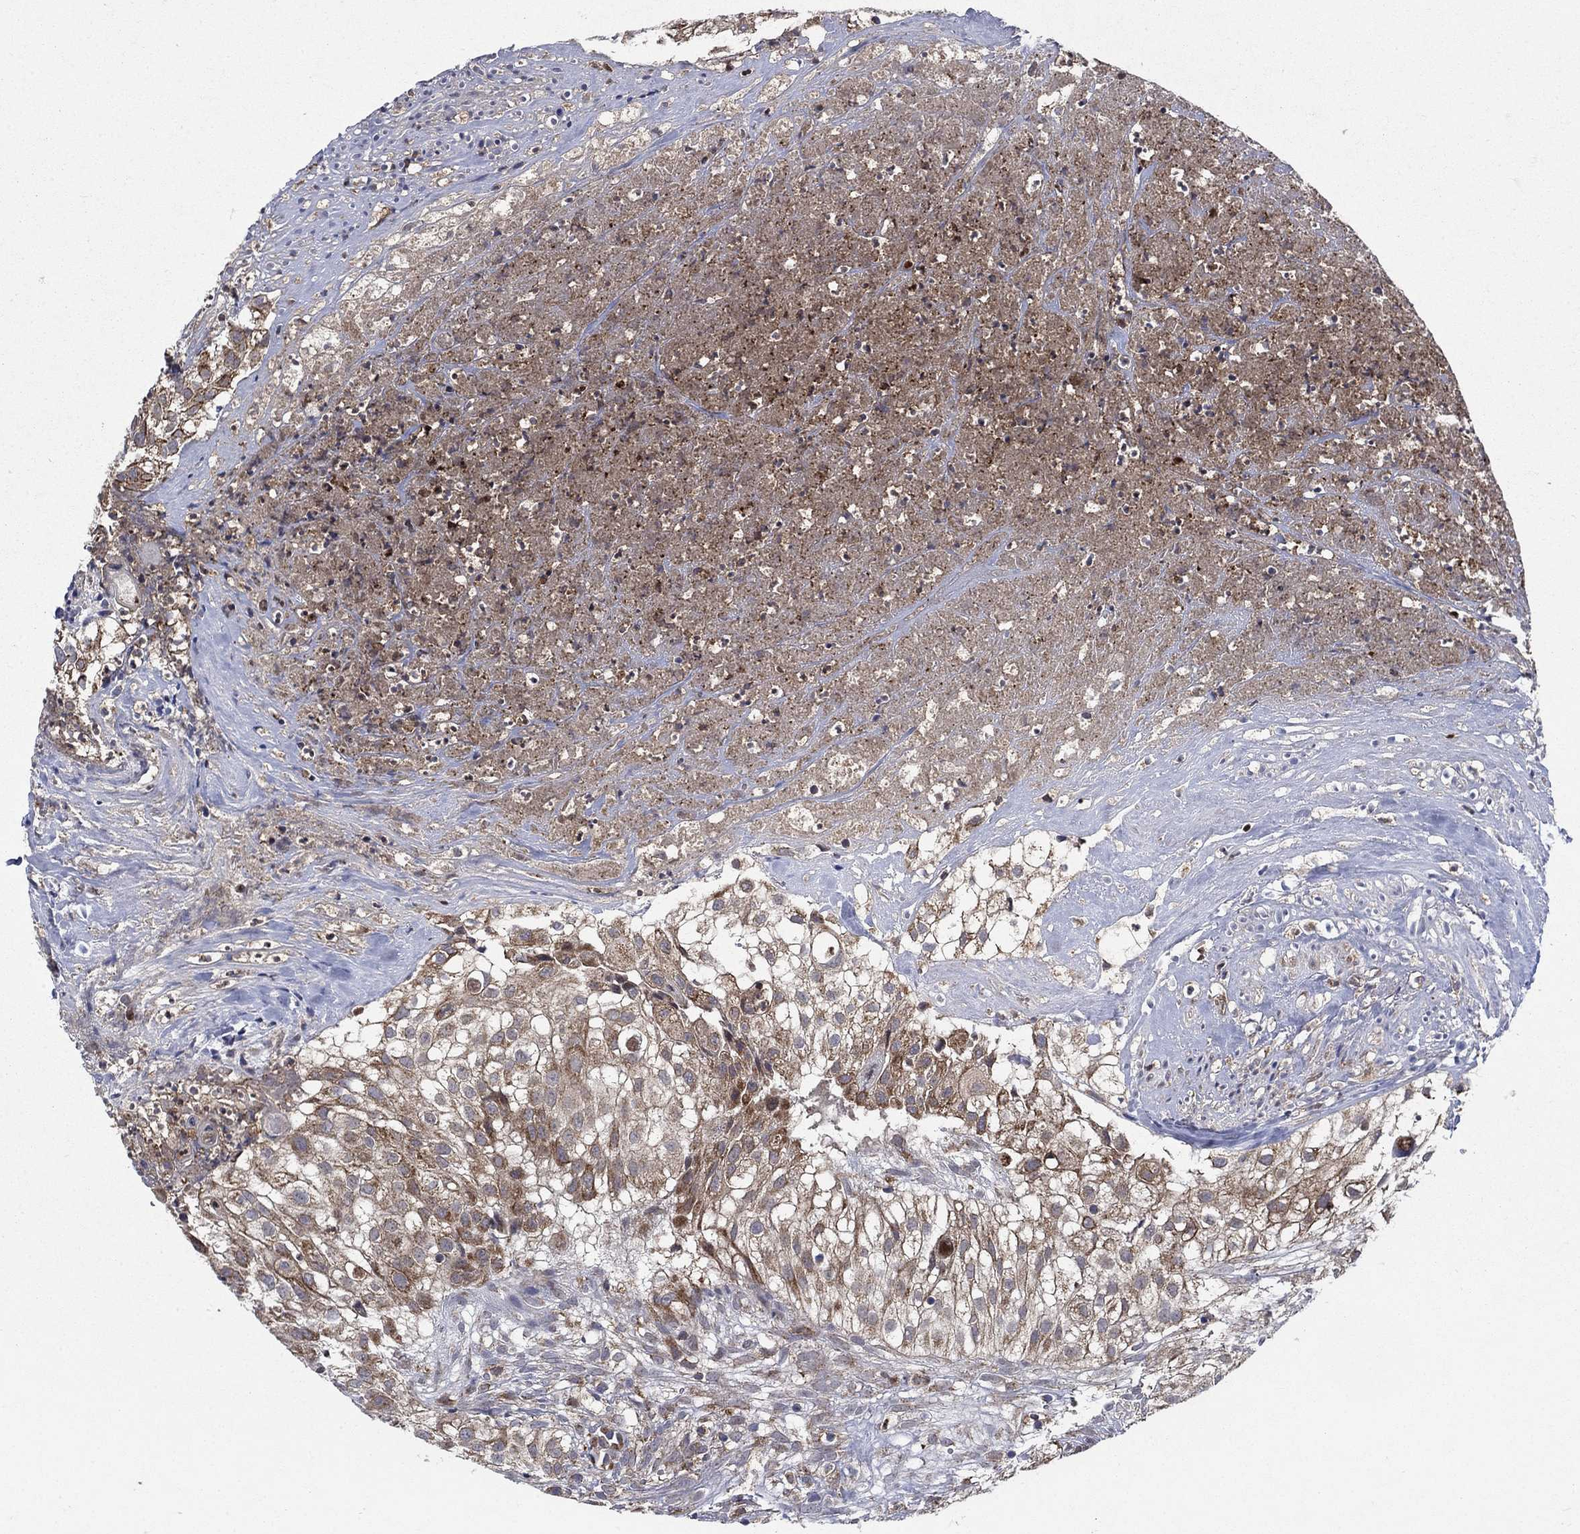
{"staining": {"intensity": "strong", "quantity": "<25%", "location": "cytoplasmic/membranous"}, "tissue": "urothelial cancer", "cell_type": "Tumor cells", "image_type": "cancer", "snomed": [{"axis": "morphology", "description": "Urothelial carcinoma, High grade"}, {"axis": "topography", "description": "Urinary bladder"}], "caption": "Immunohistochemical staining of high-grade urothelial carcinoma displays medium levels of strong cytoplasmic/membranous protein expression in approximately <25% of tumor cells.", "gene": "RNF19B", "patient": {"sex": "female", "age": 79}}